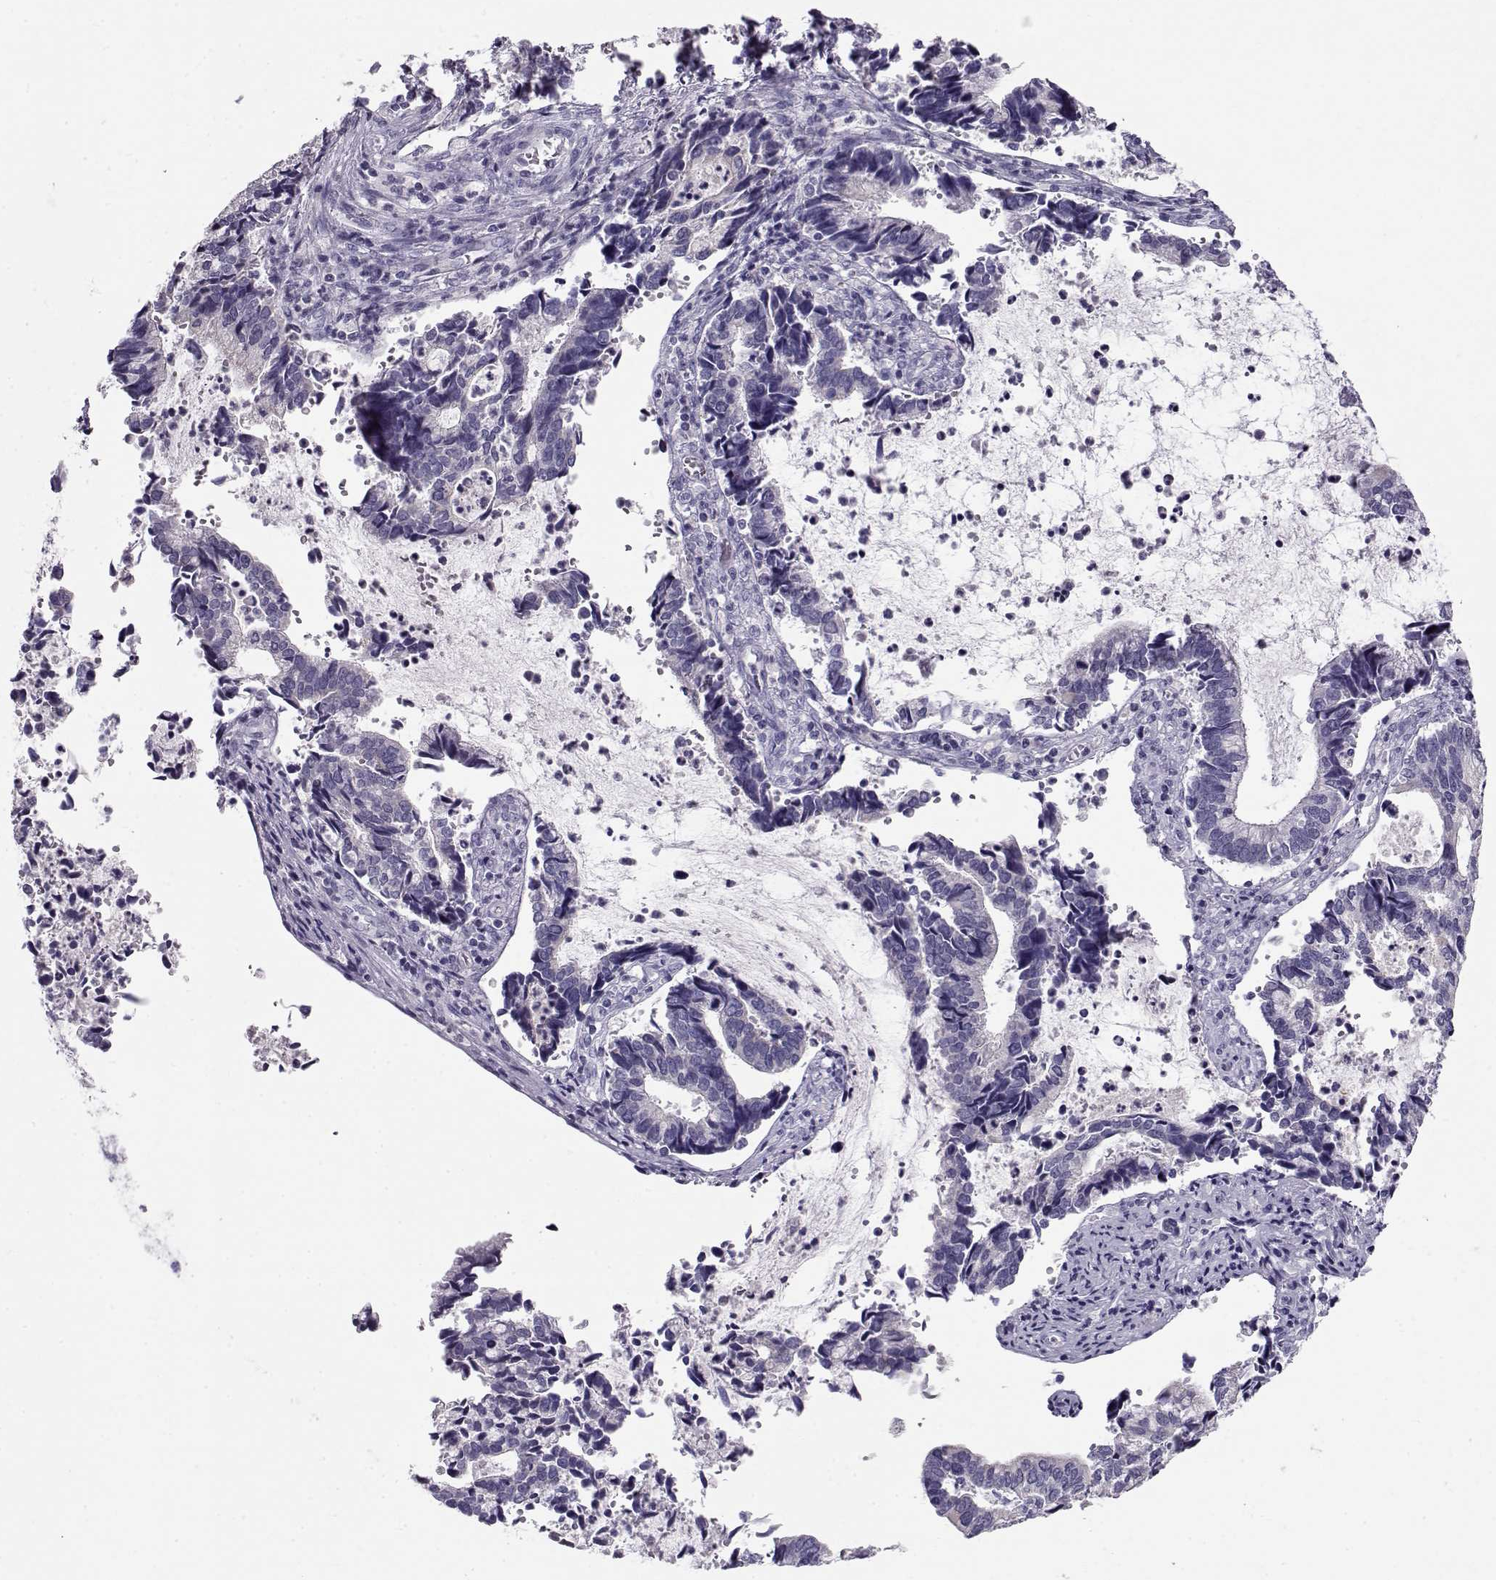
{"staining": {"intensity": "negative", "quantity": "none", "location": "none"}, "tissue": "cervical cancer", "cell_type": "Tumor cells", "image_type": "cancer", "snomed": [{"axis": "morphology", "description": "Adenocarcinoma, NOS"}, {"axis": "topography", "description": "Cervix"}], "caption": "This is an immunohistochemistry (IHC) micrograph of human cervical cancer. There is no positivity in tumor cells.", "gene": "GPR26", "patient": {"sex": "female", "age": 42}}